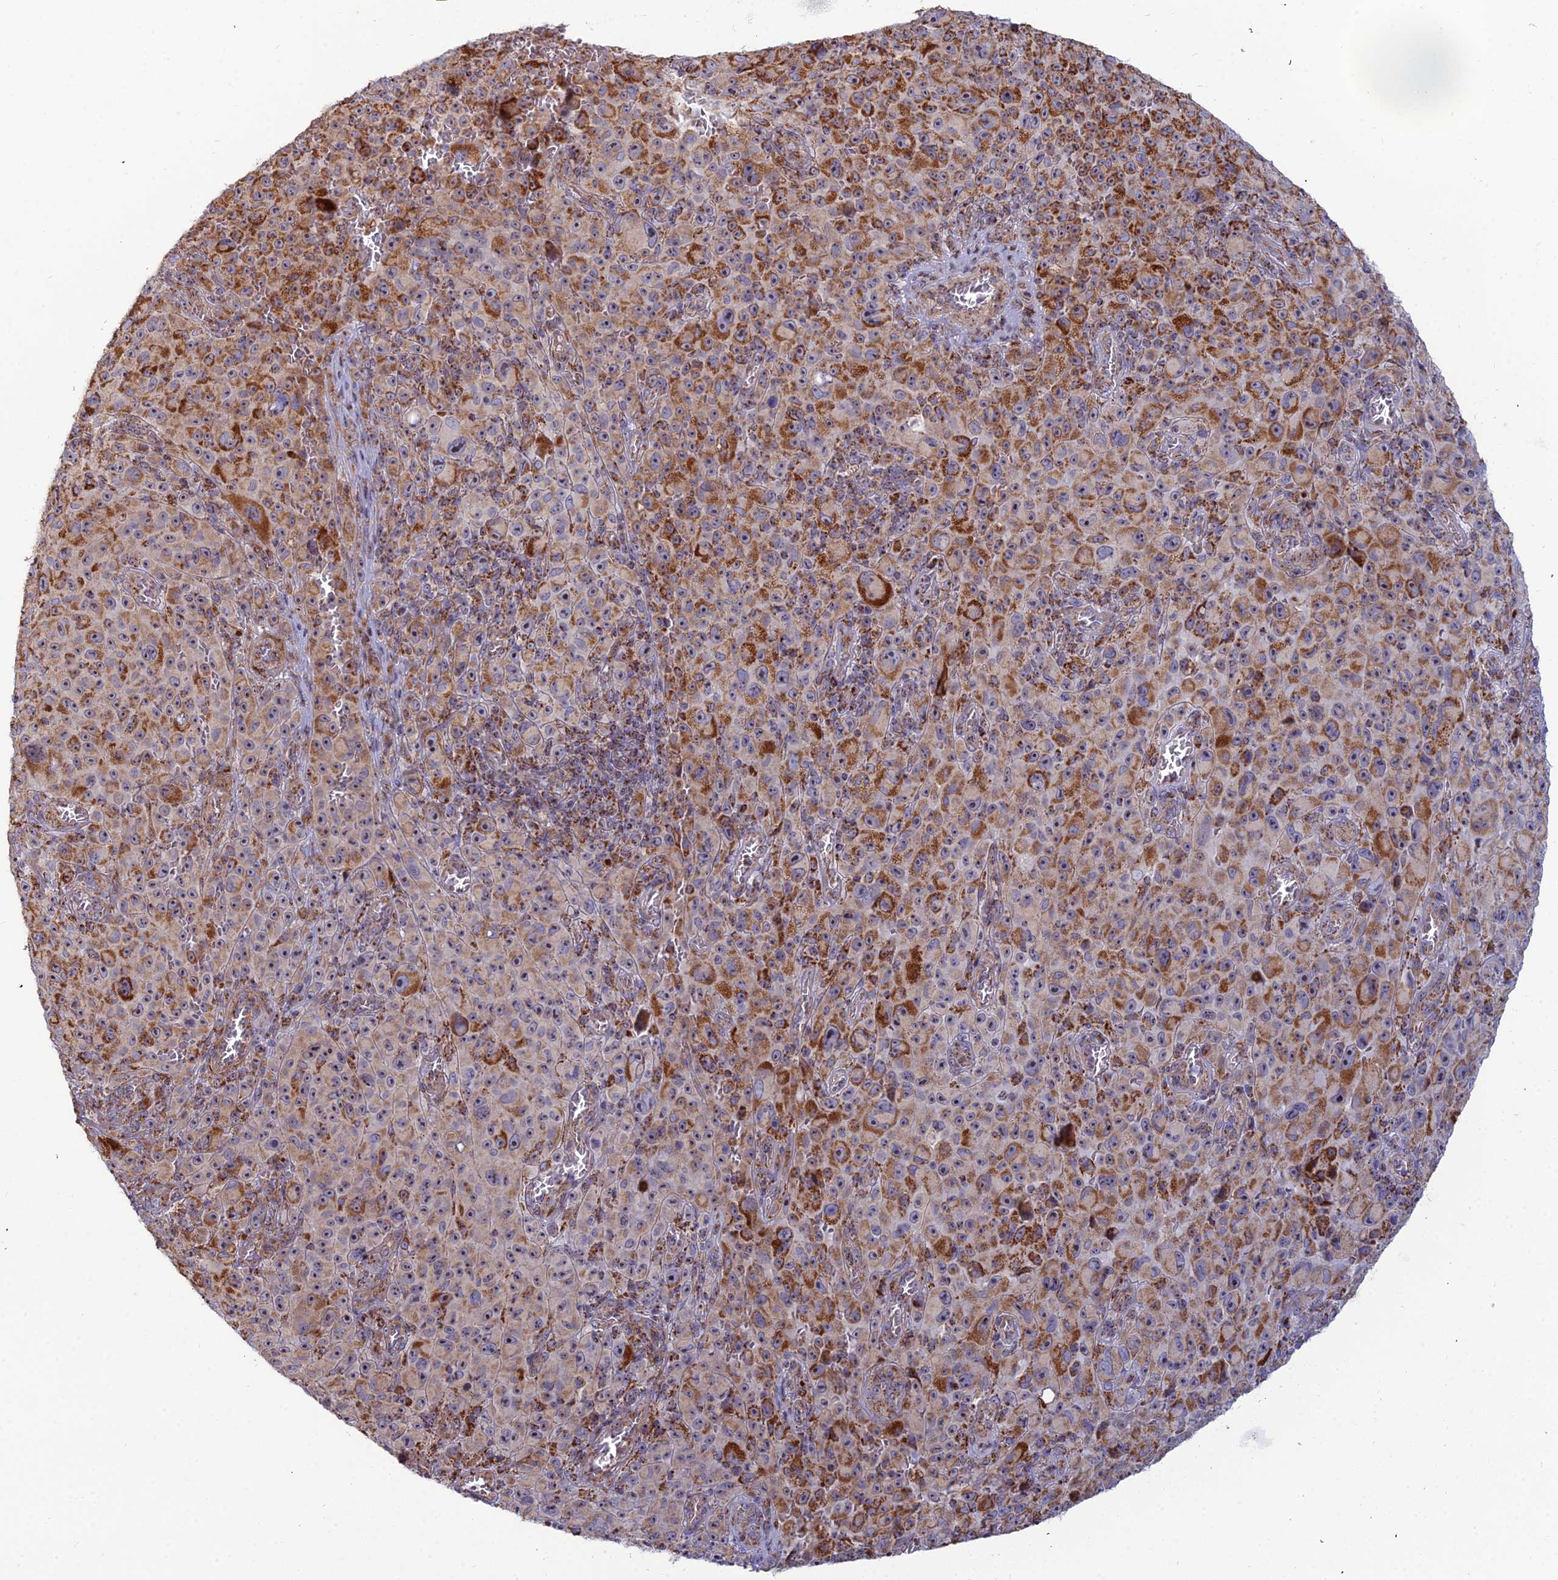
{"staining": {"intensity": "strong", "quantity": ">75%", "location": "cytoplasmic/membranous"}, "tissue": "melanoma", "cell_type": "Tumor cells", "image_type": "cancer", "snomed": [{"axis": "morphology", "description": "Malignant melanoma, NOS"}, {"axis": "topography", "description": "Skin"}], "caption": "Immunohistochemistry (IHC) staining of melanoma, which shows high levels of strong cytoplasmic/membranous expression in approximately >75% of tumor cells indicating strong cytoplasmic/membranous protein expression. The staining was performed using DAB (brown) for protein detection and nuclei were counterstained in hematoxylin (blue).", "gene": "SLC35F4", "patient": {"sex": "female", "age": 82}}